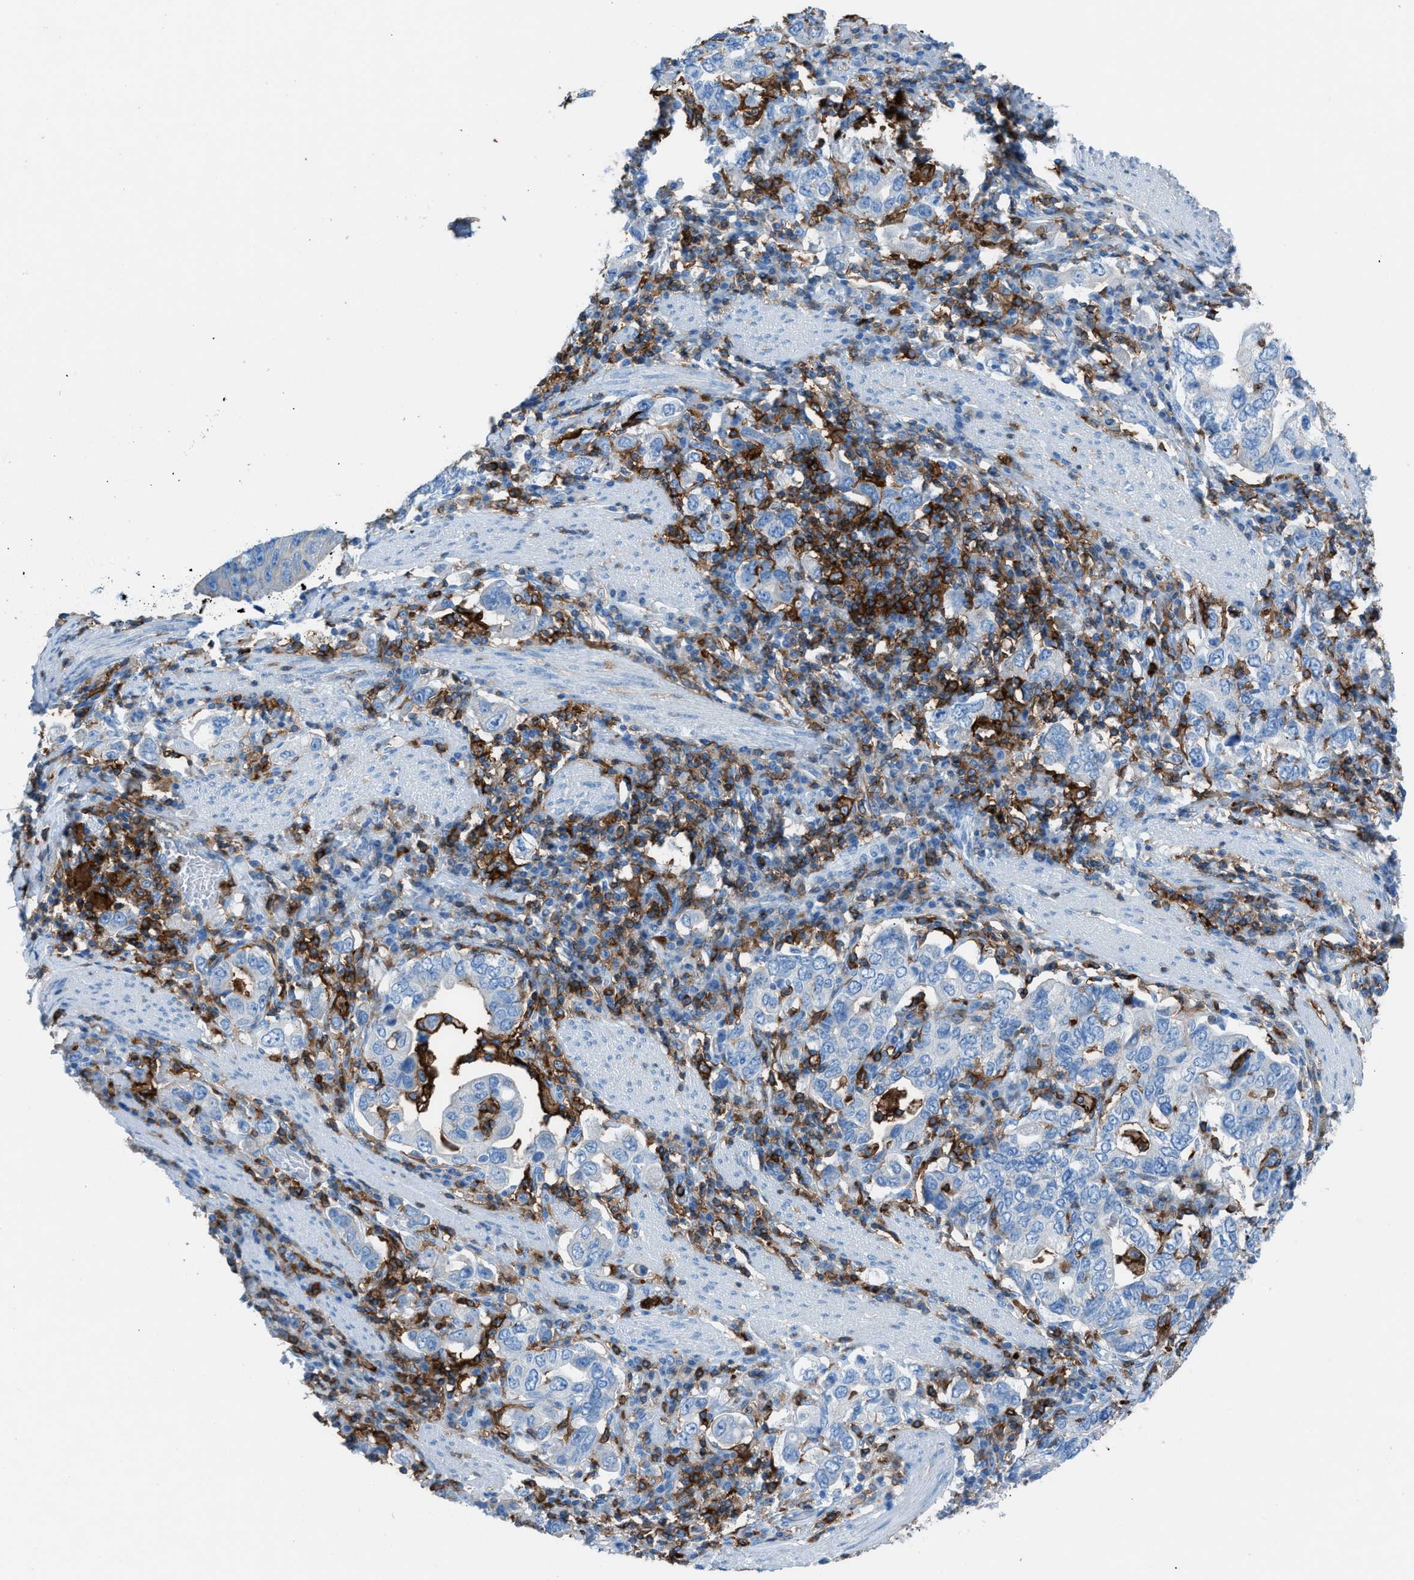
{"staining": {"intensity": "negative", "quantity": "none", "location": "none"}, "tissue": "stomach cancer", "cell_type": "Tumor cells", "image_type": "cancer", "snomed": [{"axis": "morphology", "description": "Adenocarcinoma, NOS"}, {"axis": "topography", "description": "Stomach, upper"}], "caption": "Immunohistochemistry (IHC) histopathology image of stomach adenocarcinoma stained for a protein (brown), which shows no expression in tumor cells.", "gene": "ITGB2", "patient": {"sex": "male", "age": 62}}